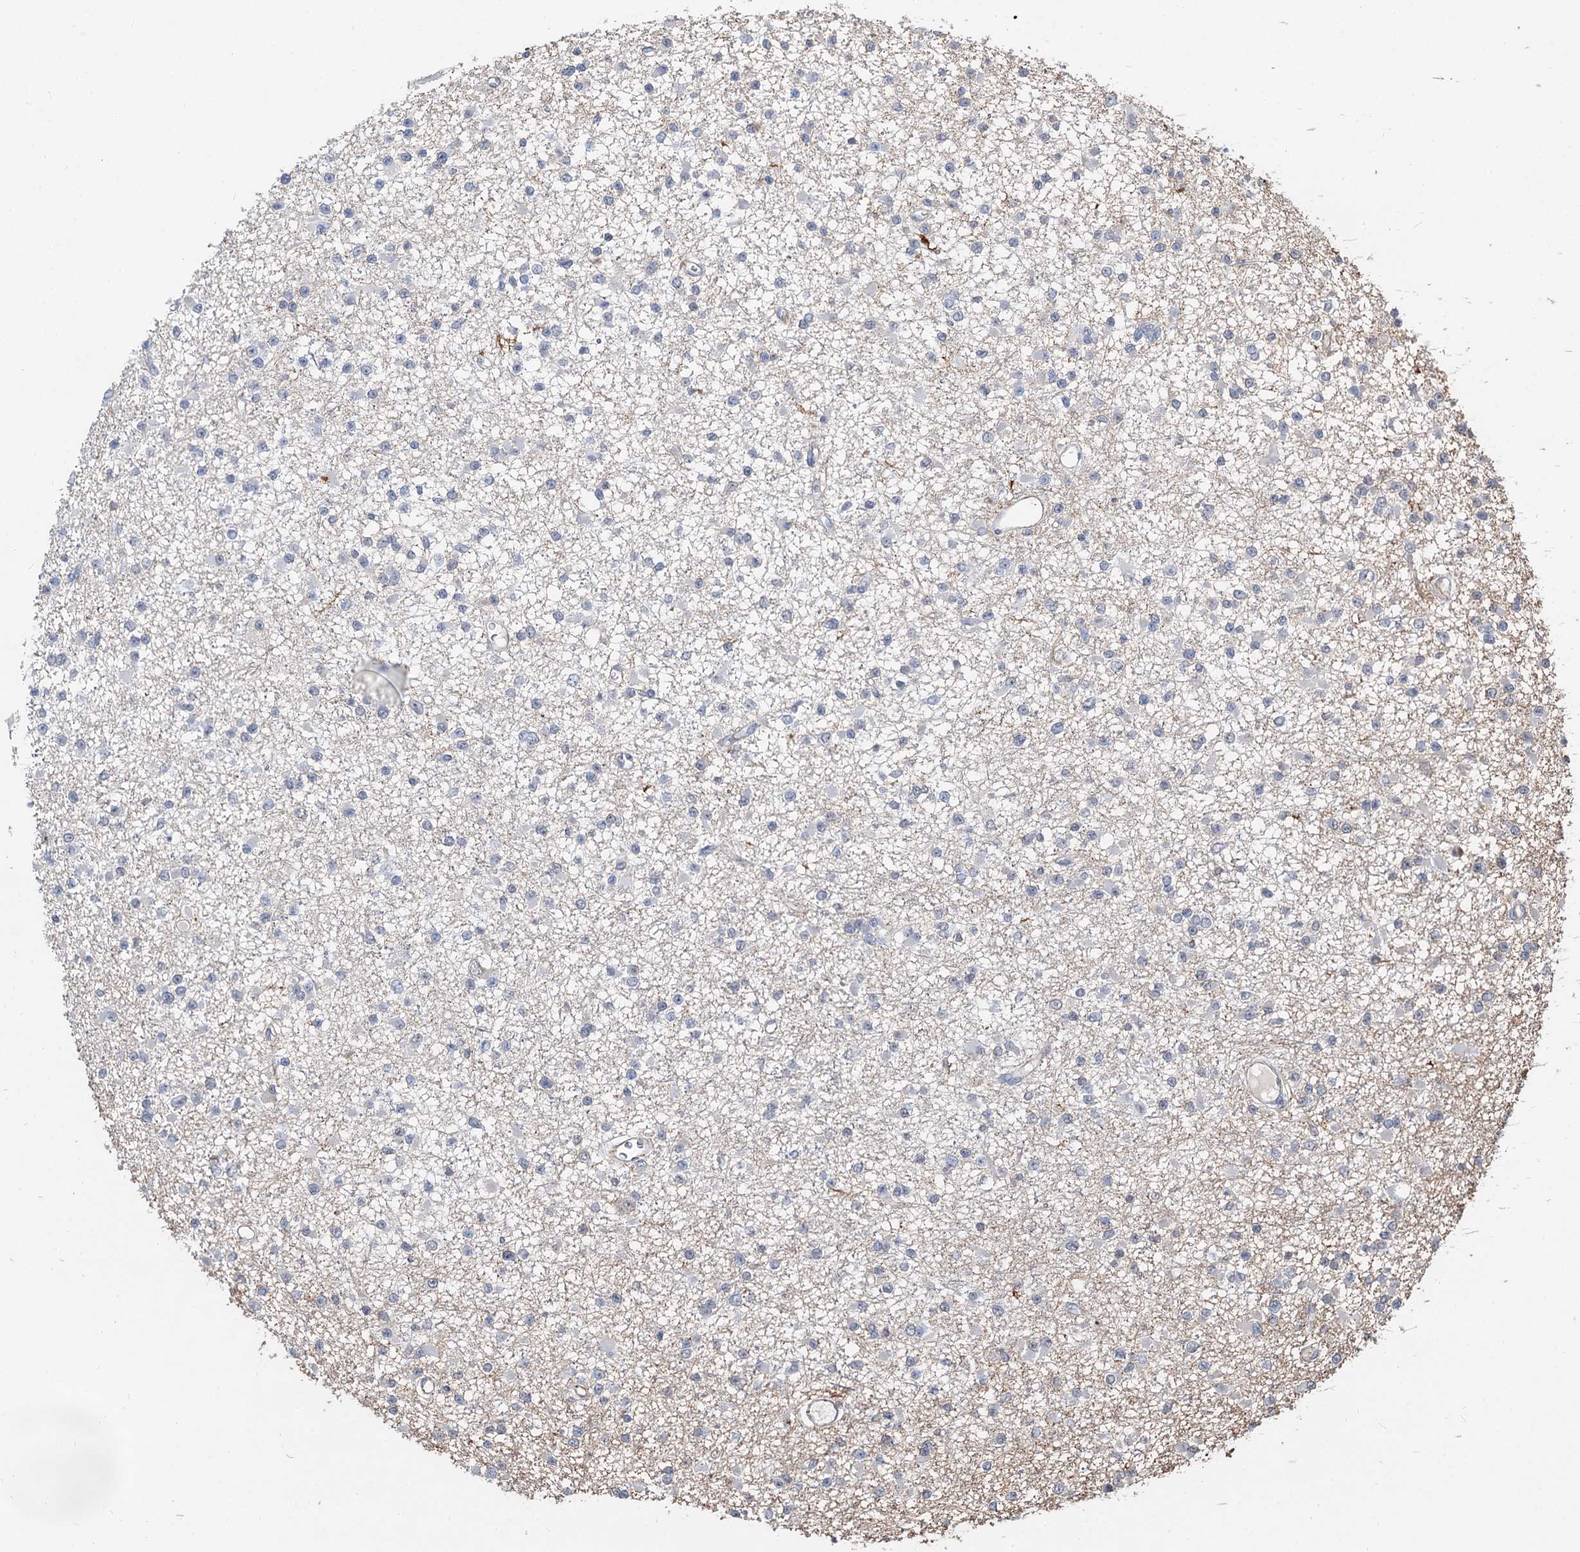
{"staining": {"intensity": "negative", "quantity": "none", "location": "none"}, "tissue": "glioma", "cell_type": "Tumor cells", "image_type": "cancer", "snomed": [{"axis": "morphology", "description": "Glioma, malignant, Low grade"}, {"axis": "topography", "description": "Brain"}], "caption": "An immunohistochemistry (IHC) image of glioma is shown. There is no staining in tumor cells of glioma.", "gene": "TMA16", "patient": {"sex": "female", "age": 22}}